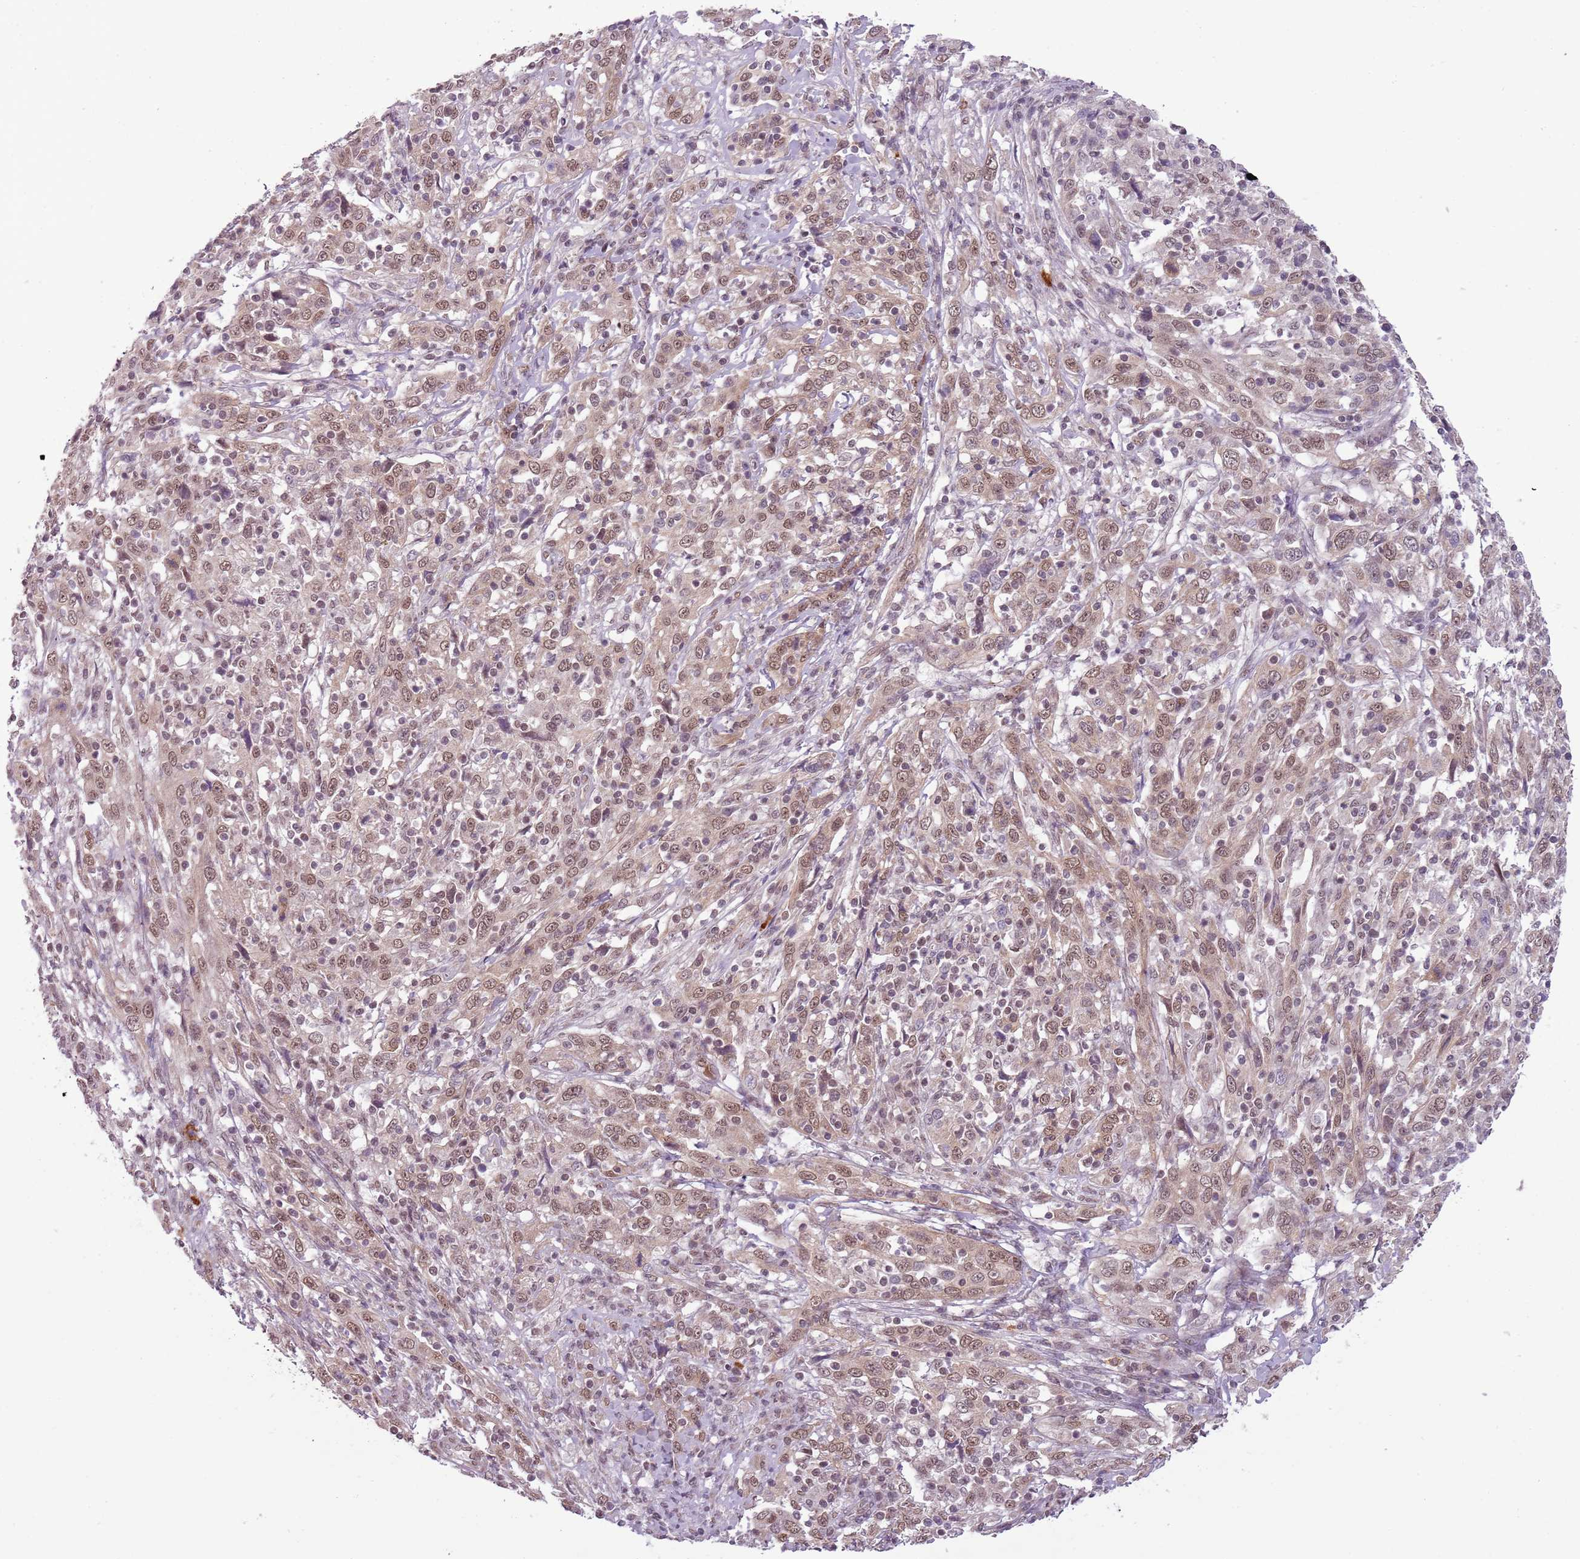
{"staining": {"intensity": "moderate", "quantity": ">75%", "location": "nuclear"}, "tissue": "cervical cancer", "cell_type": "Tumor cells", "image_type": "cancer", "snomed": [{"axis": "morphology", "description": "Squamous cell carcinoma, NOS"}, {"axis": "topography", "description": "Cervix"}], "caption": "The photomicrograph displays a brown stain indicating the presence of a protein in the nuclear of tumor cells in squamous cell carcinoma (cervical).", "gene": "FAM120AOS", "patient": {"sex": "female", "age": 46}}